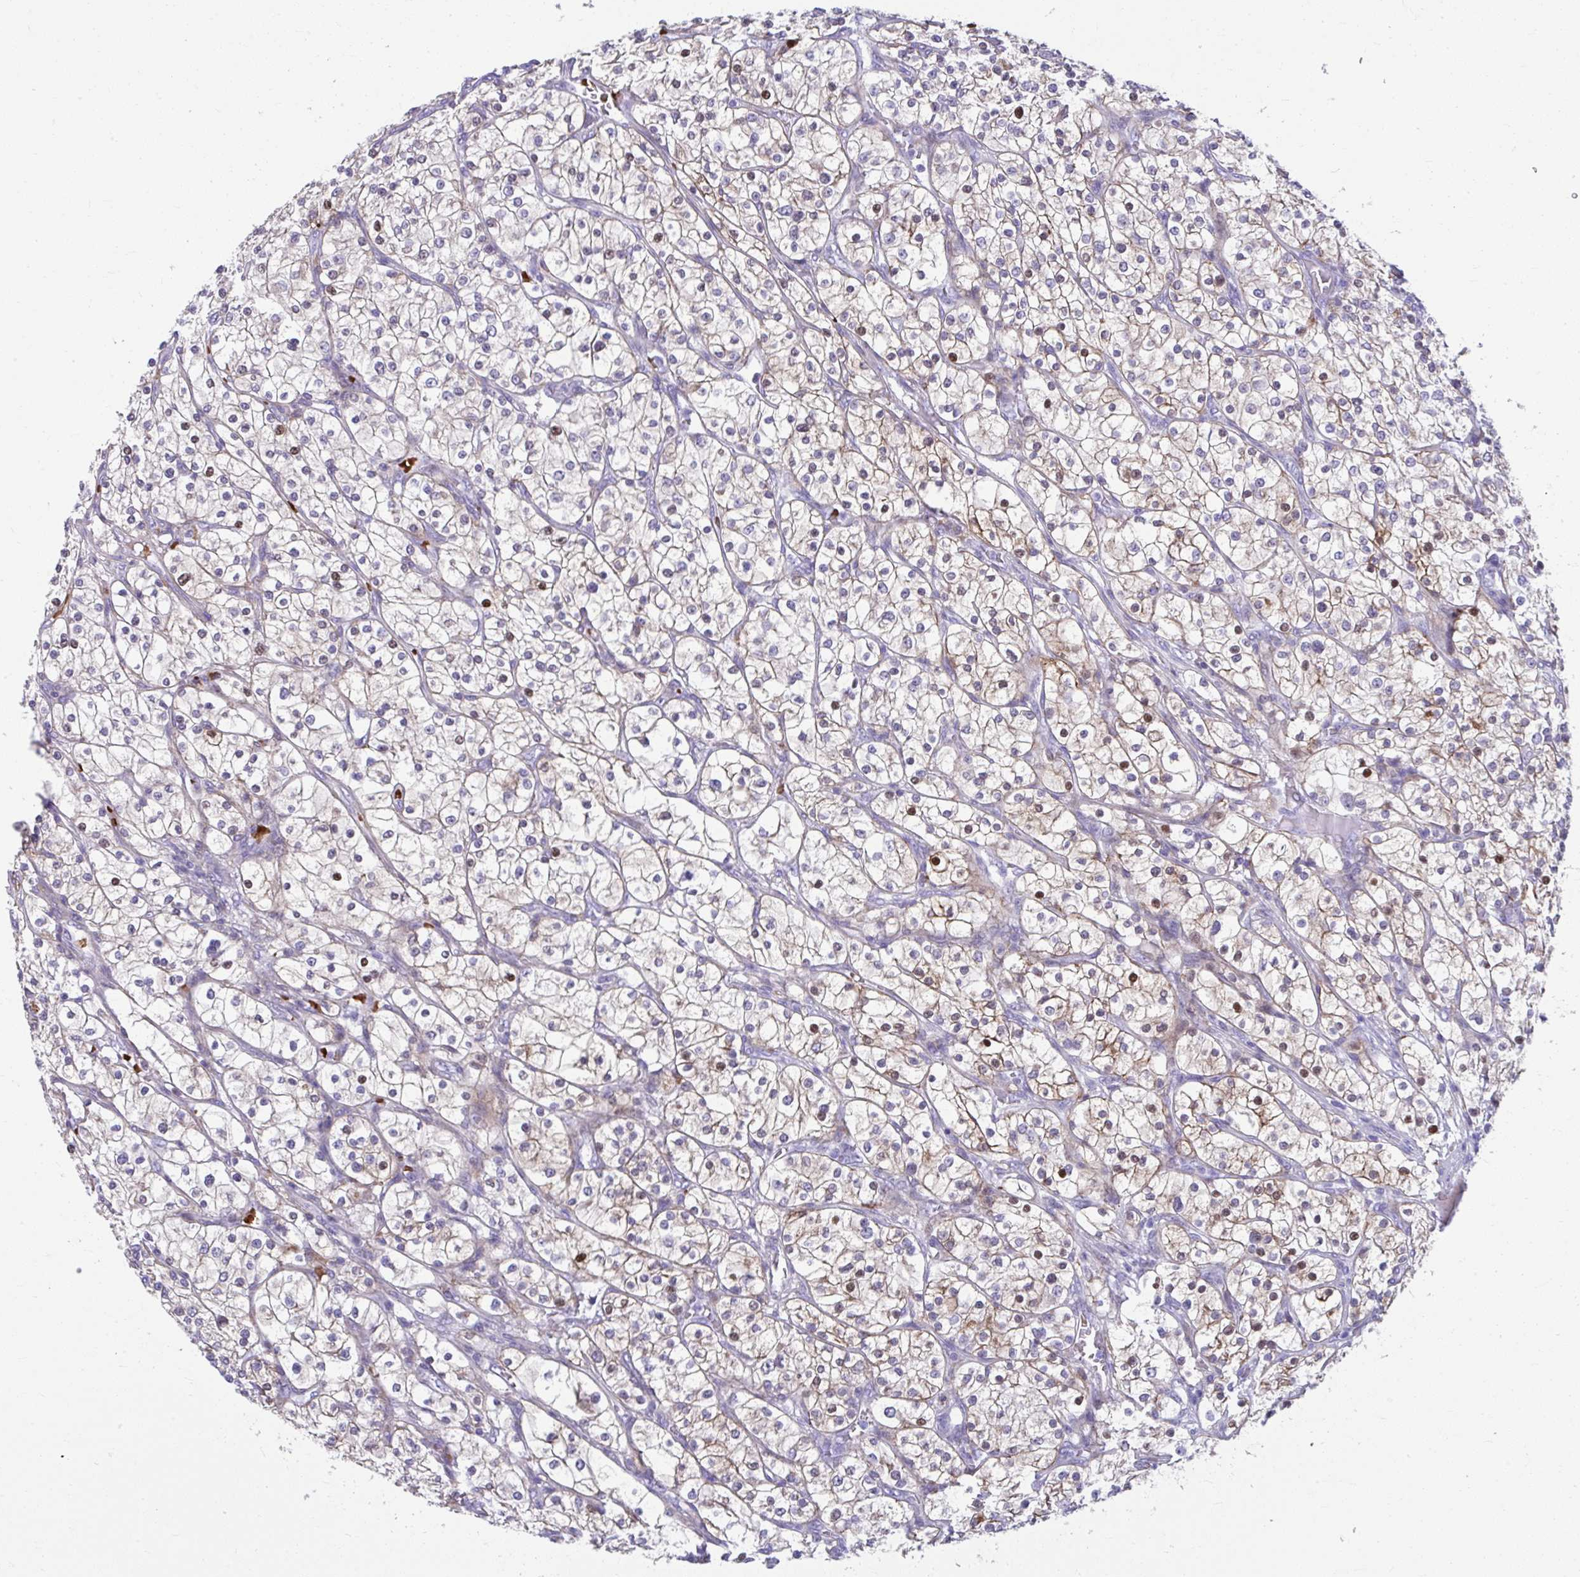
{"staining": {"intensity": "moderate", "quantity": "<25%", "location": "cytoplasmic/membranous,nuclear"}, "tissue": "renal cancer", "cell_type": "Tumor cells", "image_type": "cancer", "snomed": [{"axis": "morphology", "description": "Adenocarcinoma, NOS"}, {"axis": "topography", "description": "Kidney"}], "caption": "Immunohistochemistry of adenocarcinoma (renal) shows low levels of moderate cytoplasmic/membranous and nuclear expression in about <25% of tumor cells.", "gene": "ISL1", "patient": {"sex": "male", "age": 80}}